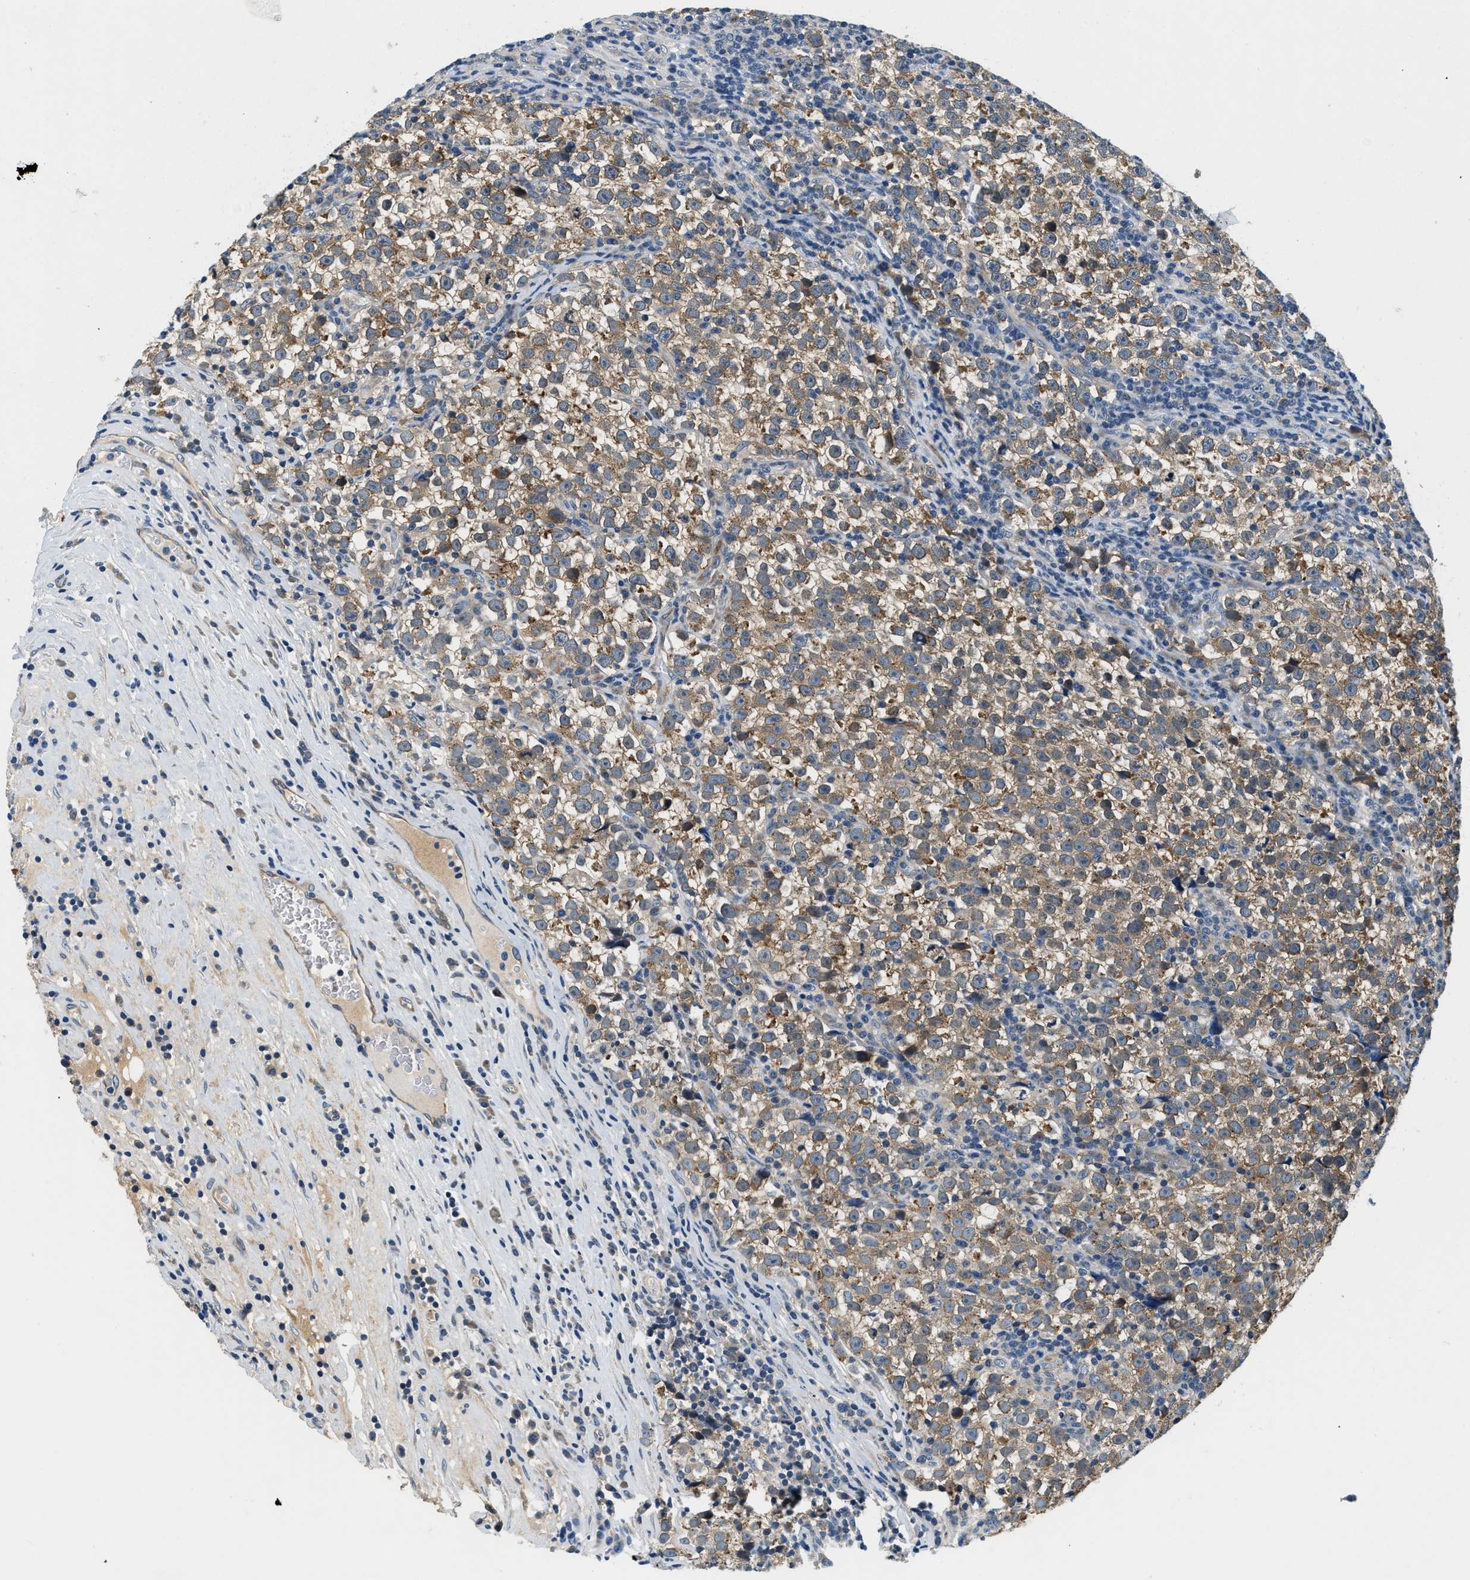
{"staining": {"intensity": "moderate", "quantity": ">75%", "location": "cytoplasmic/membranous"}, "tissue": "testis cancer", "cell_type": "Tumor cells", "image_type": "cancer", "snomed": [{"axis": "morphology", "description": "Normal tissue, NOS"}, {"axis": "morphology", "description": "Seminoma, NOS"}, {"axis": "topography", "description": "Testis"}], "caption": "Testis cancer tissue displays moderate cytoplasmic/membranous expression in about >75% of tumor cells, visualized by immunohistochemistry.", "gene": "YAE1", "patient": {"sex": "male", "age": 43}}